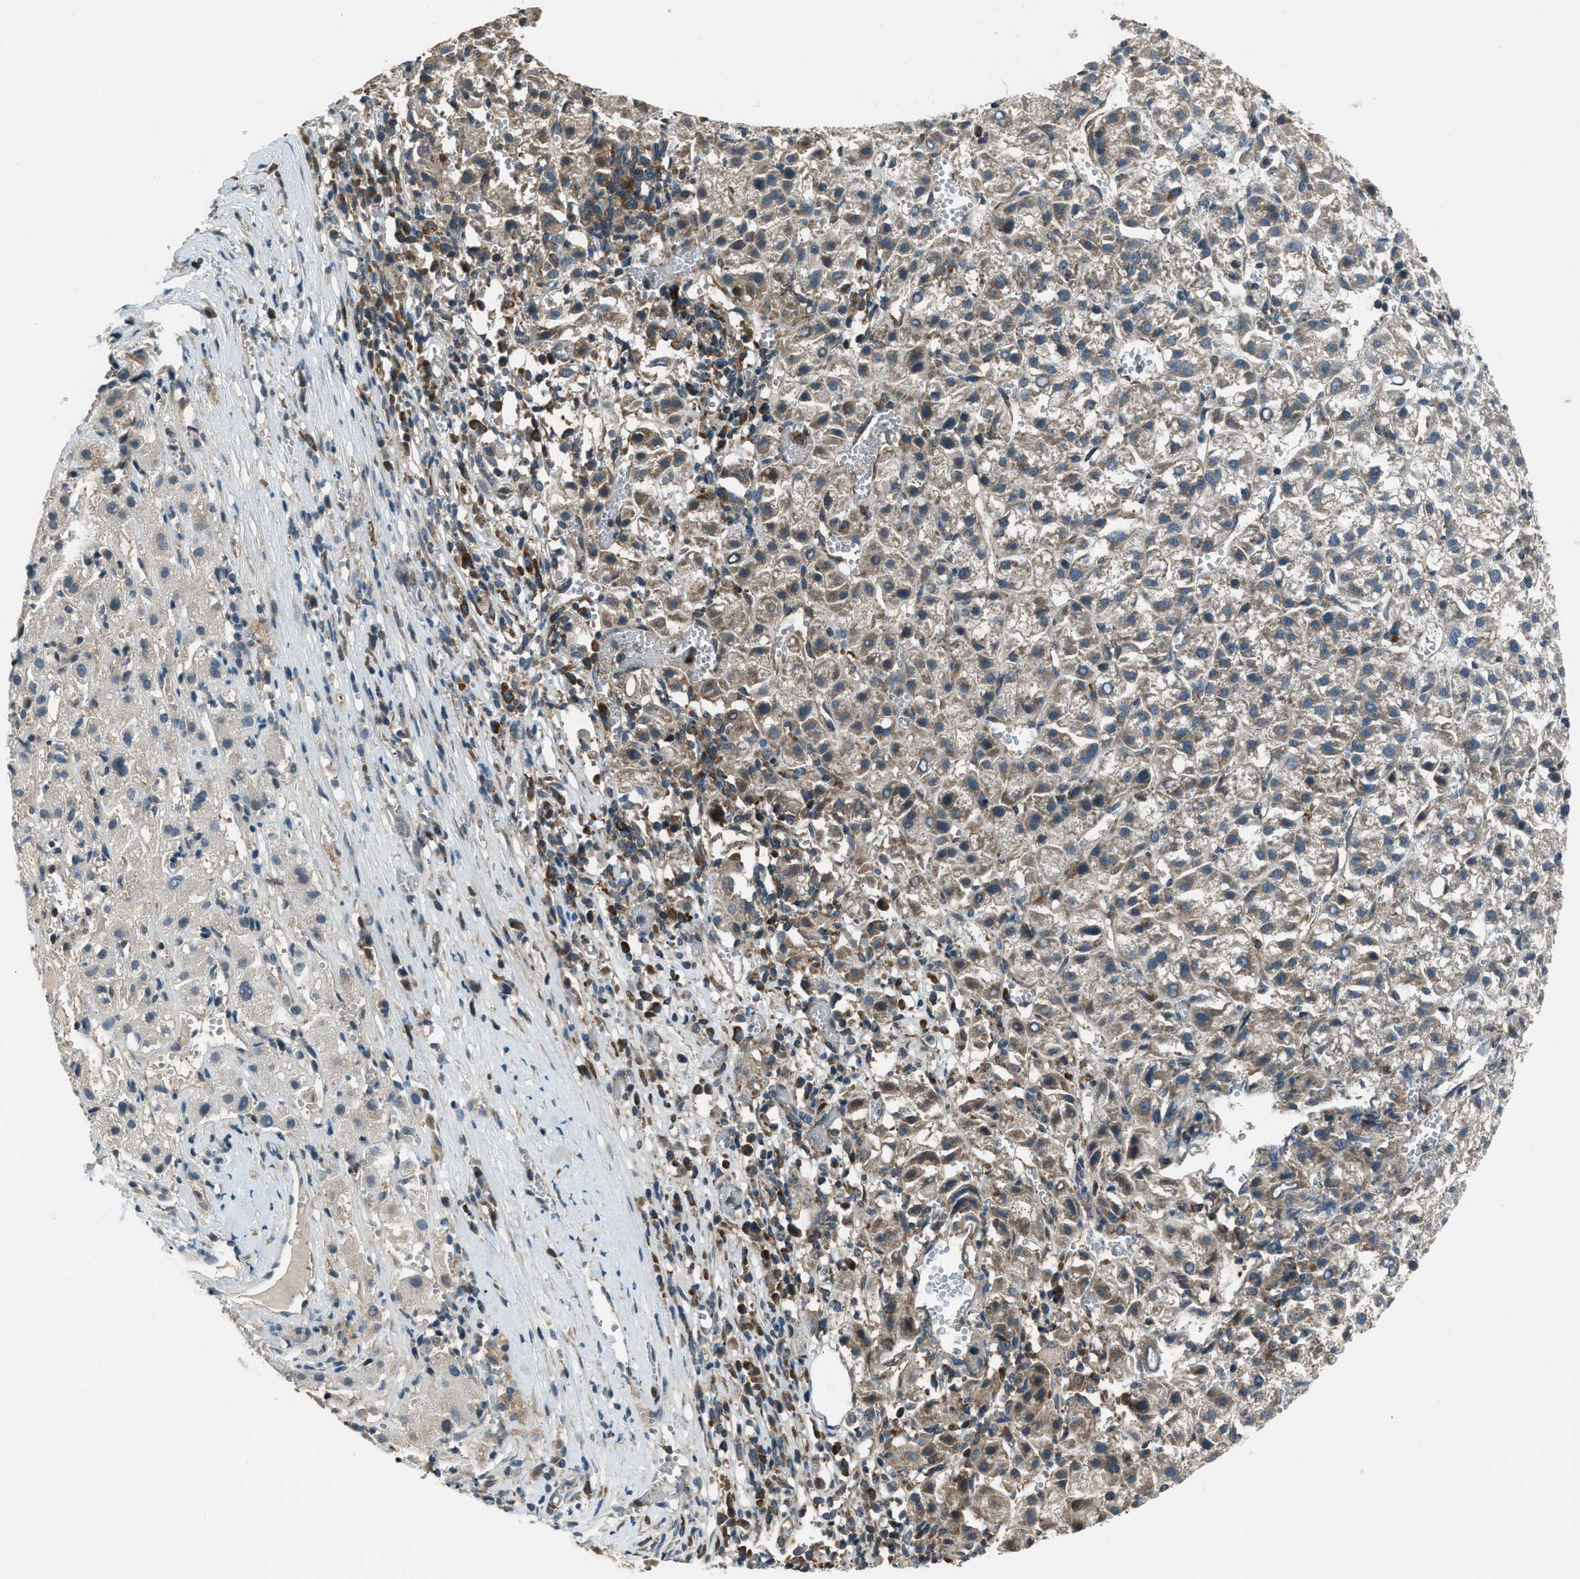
{"staining": {"intensity": "weak", "quantity": "25%-75%", "location": "cytoplasmic/membranous"}, "tissue": "liver cancer", "cell_type": "Tumor cells", "image_type": "cancer", "snomed": [{"axis": "morphology", "description": "Carcinoma, Hepatocellular, NOS"}, {"axis": "topography", "description": "Liver"}], "caption": "Immunohistochemistry (DAB (3,3'-diaminobenzidine)) staining of hepatocellular carcinoma (liver) reveals weak cytoplasmic/membranous protein staining in about 25%-75% of tumor cells.", "gene": "ASAP2", "patient": {"sex": "female", "age": 58}}